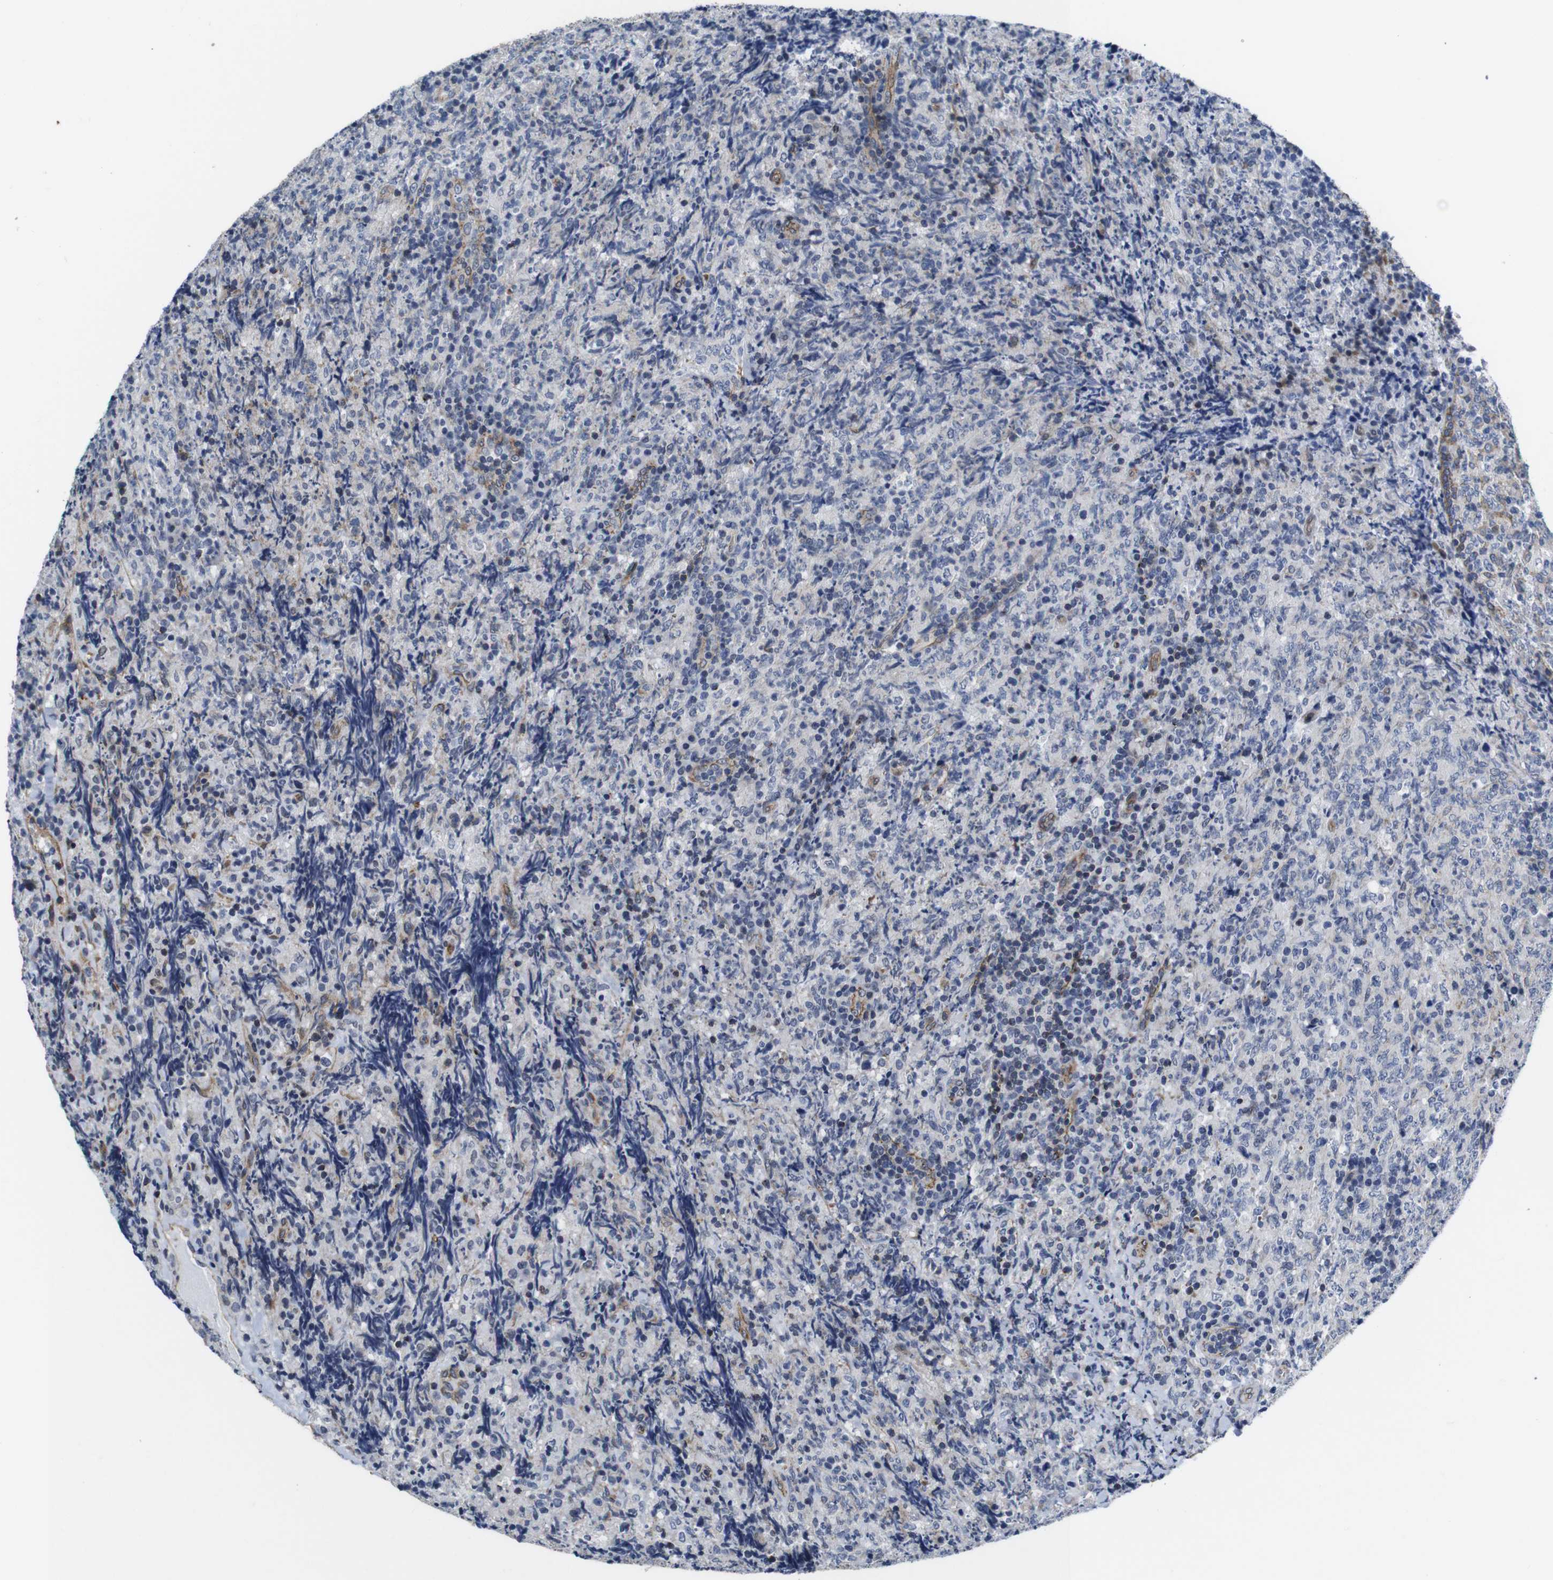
{"staining": {"intensity": "negative", "quantity": "none", "location": "none"}, "tissue": "lymphoma", "cell_type": "Tumor cells", "image_type": "cancer", "snomed": [{"axis": "morphology", "description": "Malignant lymphoma, non-Hodgkin's type, High grade"}, {"axis": "topography", "description": "Tonsil"}], "caption": "Immunohistochemical staining of malignant lymphoma, non-Hodgkin's type (high-grade) demonstrates no significant staining in tumor cells. (DAB (3,3'-diaminobenzidine) immunohistochemistry (IHC) visualized using brightfield microscopy, high magnification).", "gene": "SOCS3", "patient": {"sex": "female", "age": 36}}